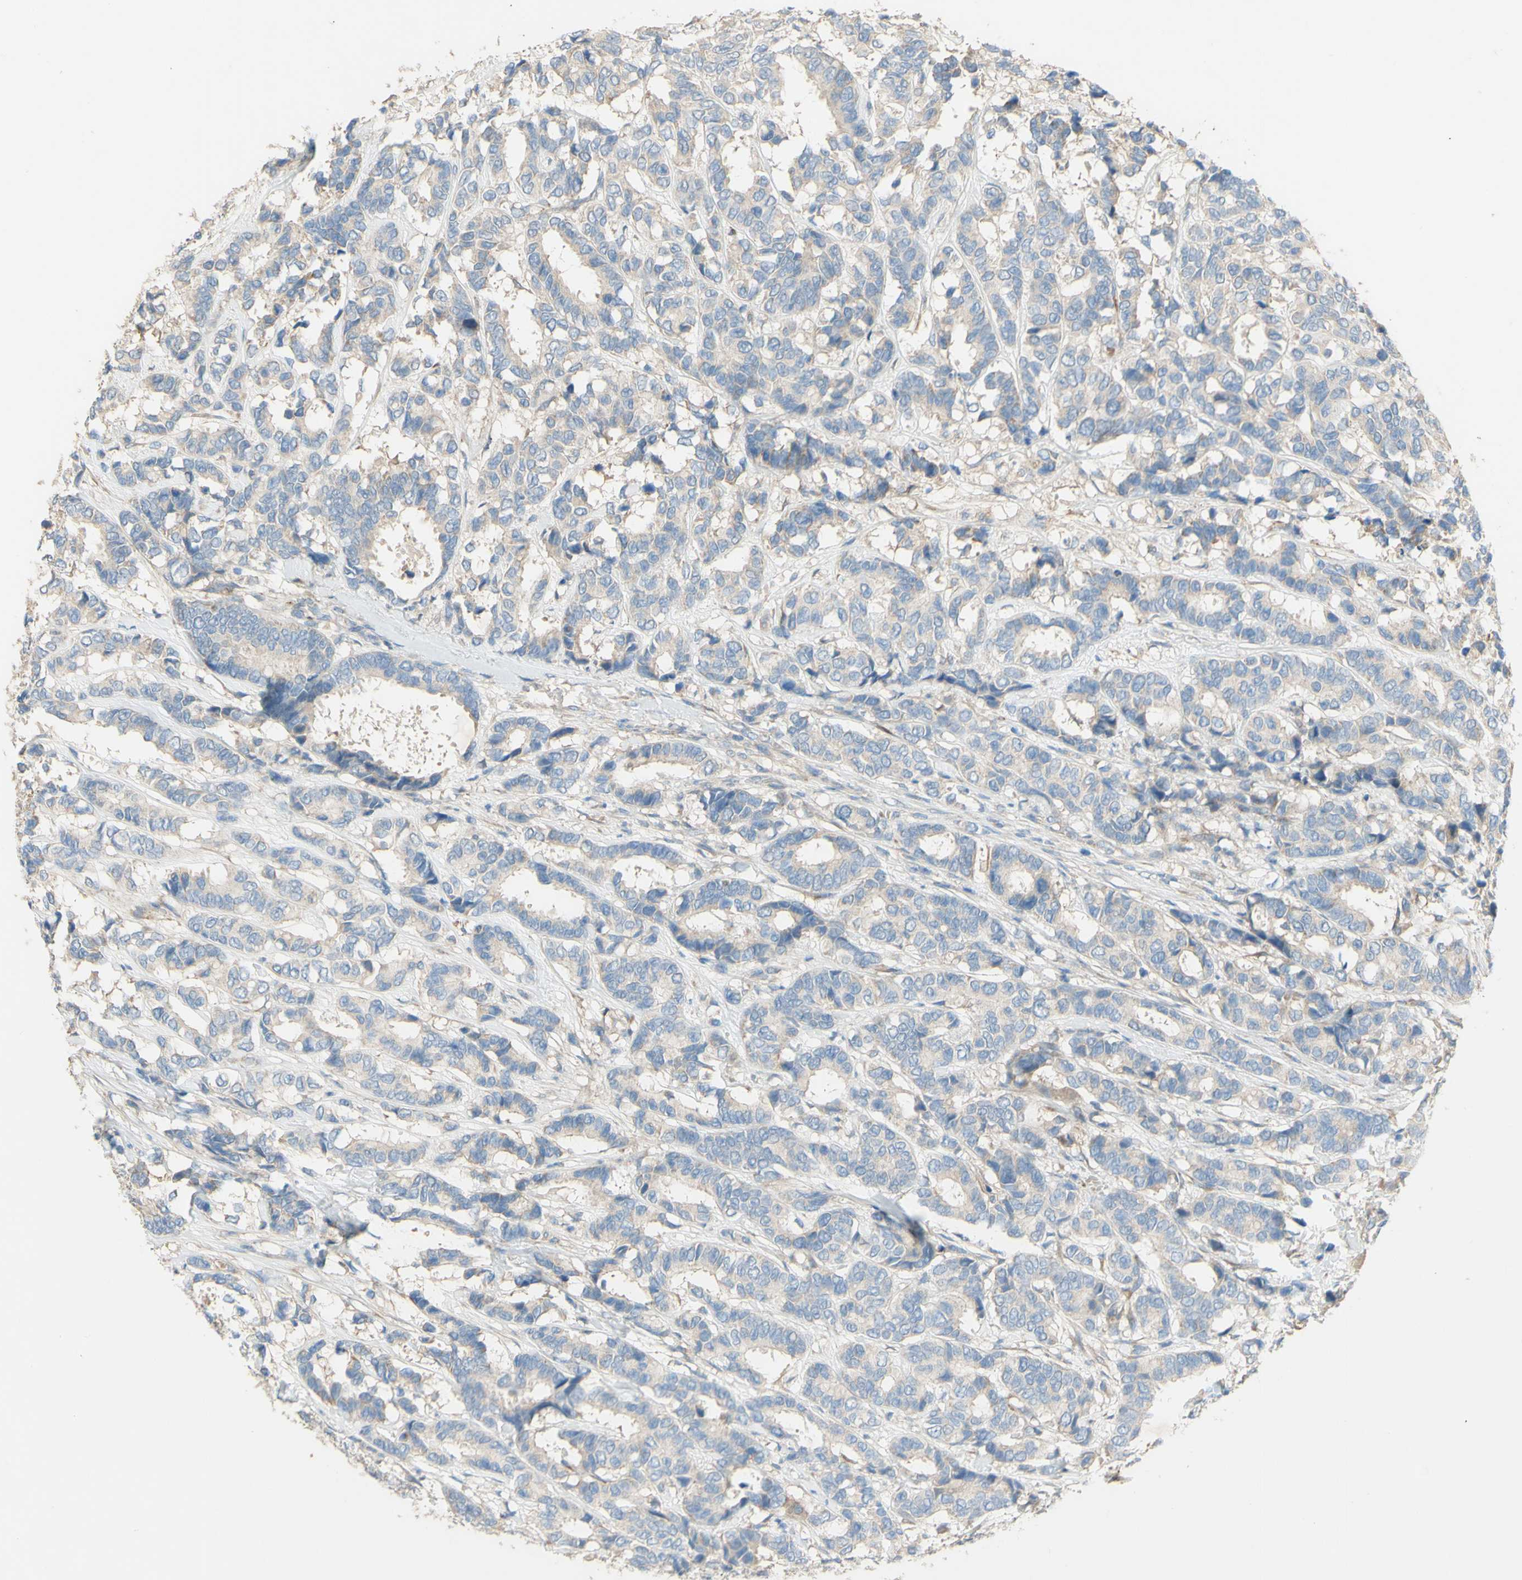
{"staining": {"intensity": "weak", "quantity": "<25%", "location": "cytoplasmic/membranous"}, "tissue": "breast cancer", "cell_type": "Tumor cells", "image_type": "cancer", "snomed": [{"axis": "morphology", "description": "Duct carcinoma"}, {"axis": "topography", "description": "Breast"}], "caption": "A high-resolution micrograph shows immunohistochemistry staining of infiltrating ductal carcinoma (breast), which reveals no significant expression in tumor cells.", "gene": "DKK3", "patient": {"sex": "female", "age": 87}}